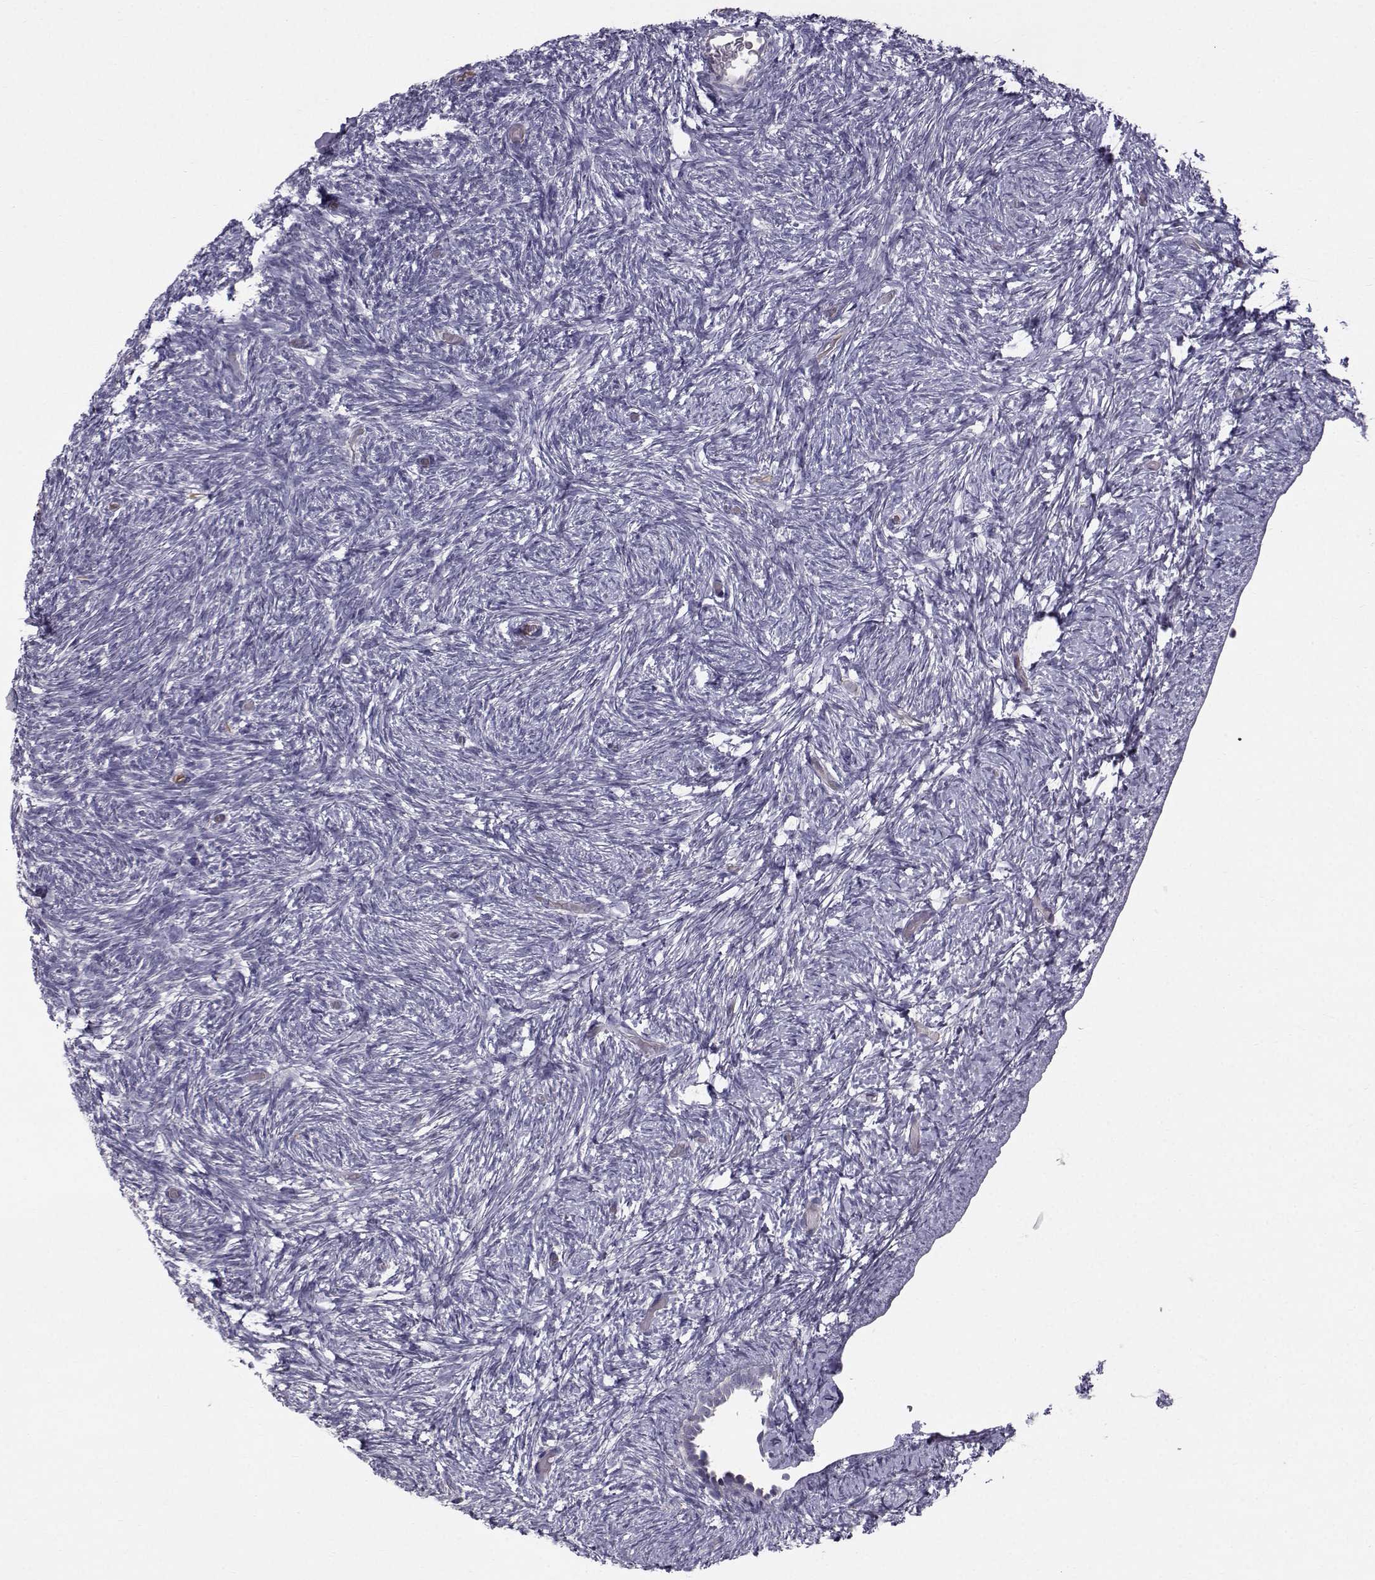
{"staining": {"intensity": "negative", "quantity": "none", "location": "none"}, "tissue": "ovary", "cell_type": "Ovarian stroma cells", "image_type": "normal", "snomed": [{"axis": "morphology", "description": "Normal tissue, NOS"}, {"axis": "topography", "description": "Ovary"}], "caption": "Ovarian stroma cells are negative for brown protein staining in benign ovary. Brightfield microscopy of immunohistochemistry stained with DAB (3,3'-diaminobenzidine) (brown) and hematoxylin (blue), captured at high magnification.", "gene": "CALCR", "patient": {"sex": "female", "age": 39}}